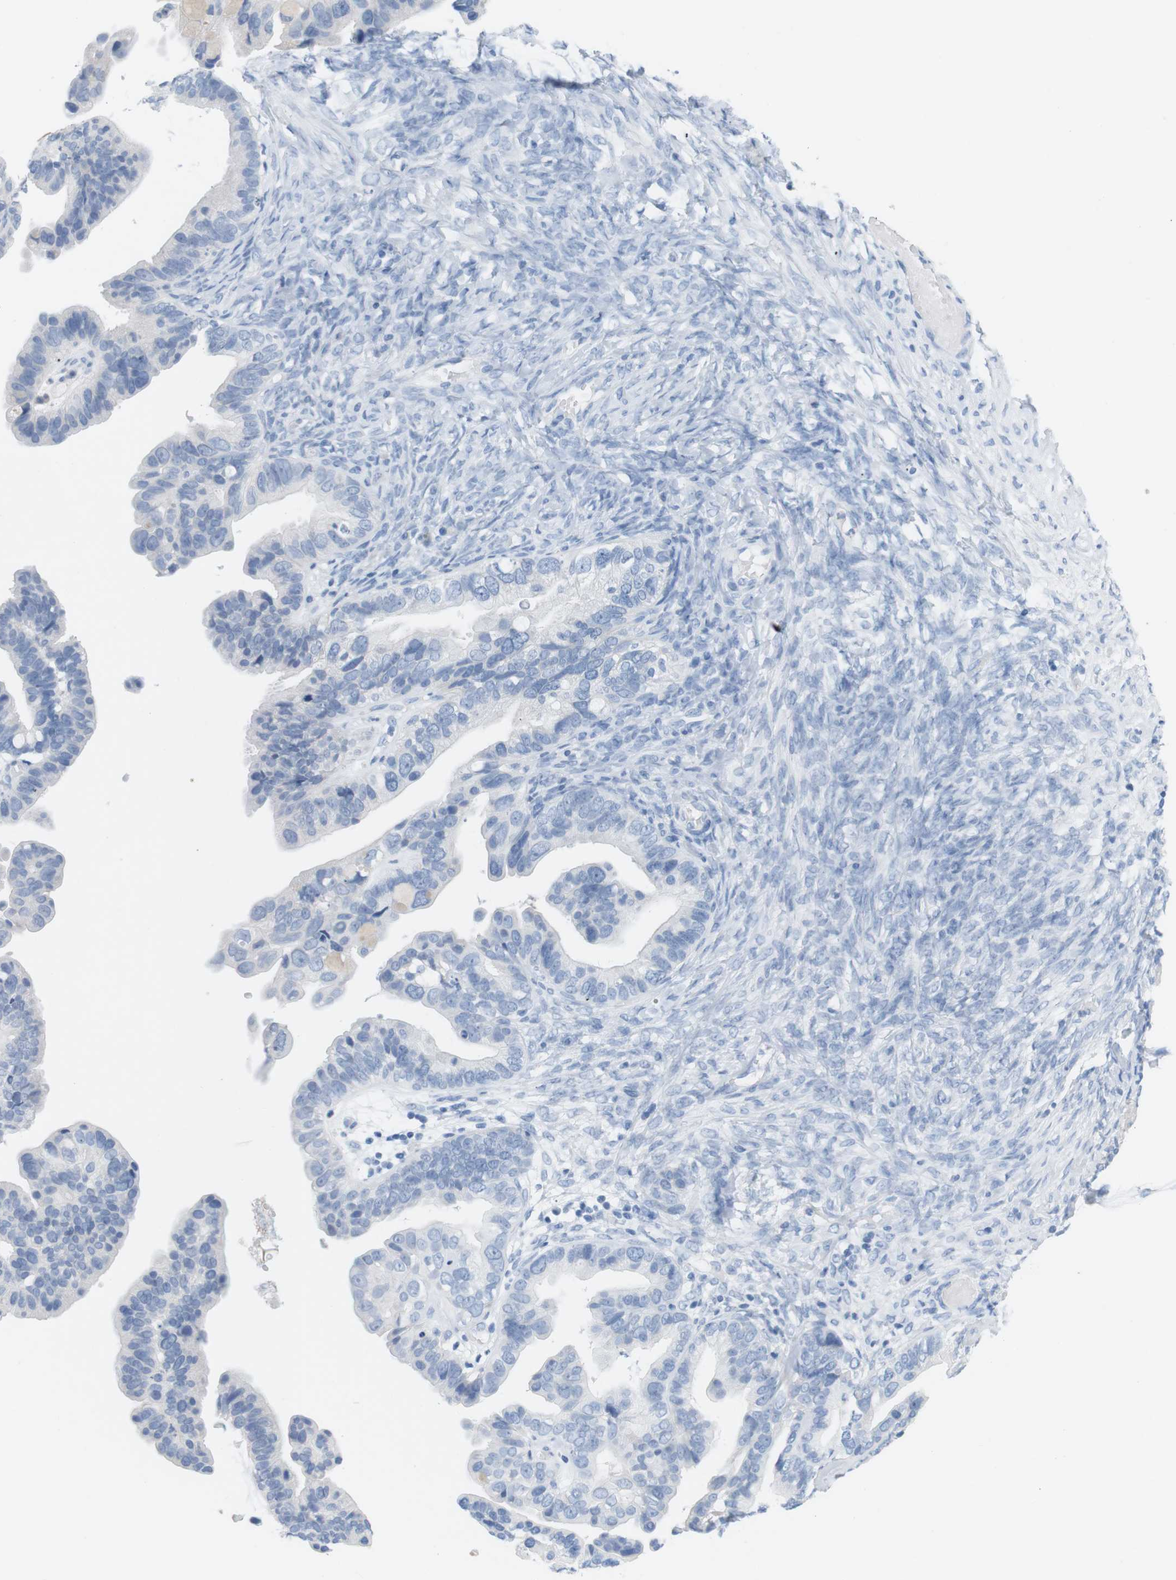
{"staining": {"intensity": "negative", "quantity": "none", "location": "none"}, "tissue": "ovarian cancer", "cell_type": "Tumor cells", "image_type": "cancer", "snomed": [{"axis": "morphology", "description": "Cystadenocarcinoma, serous, NOS"}, {"axis": "topography", "description": "Ovary"}], "caption": "Tumor cells are negative for protein expression in human serous cystadenocarcinoma (ovarian).", "gene": "HBG2", "patient": {"sex": "female", "age": 56}}